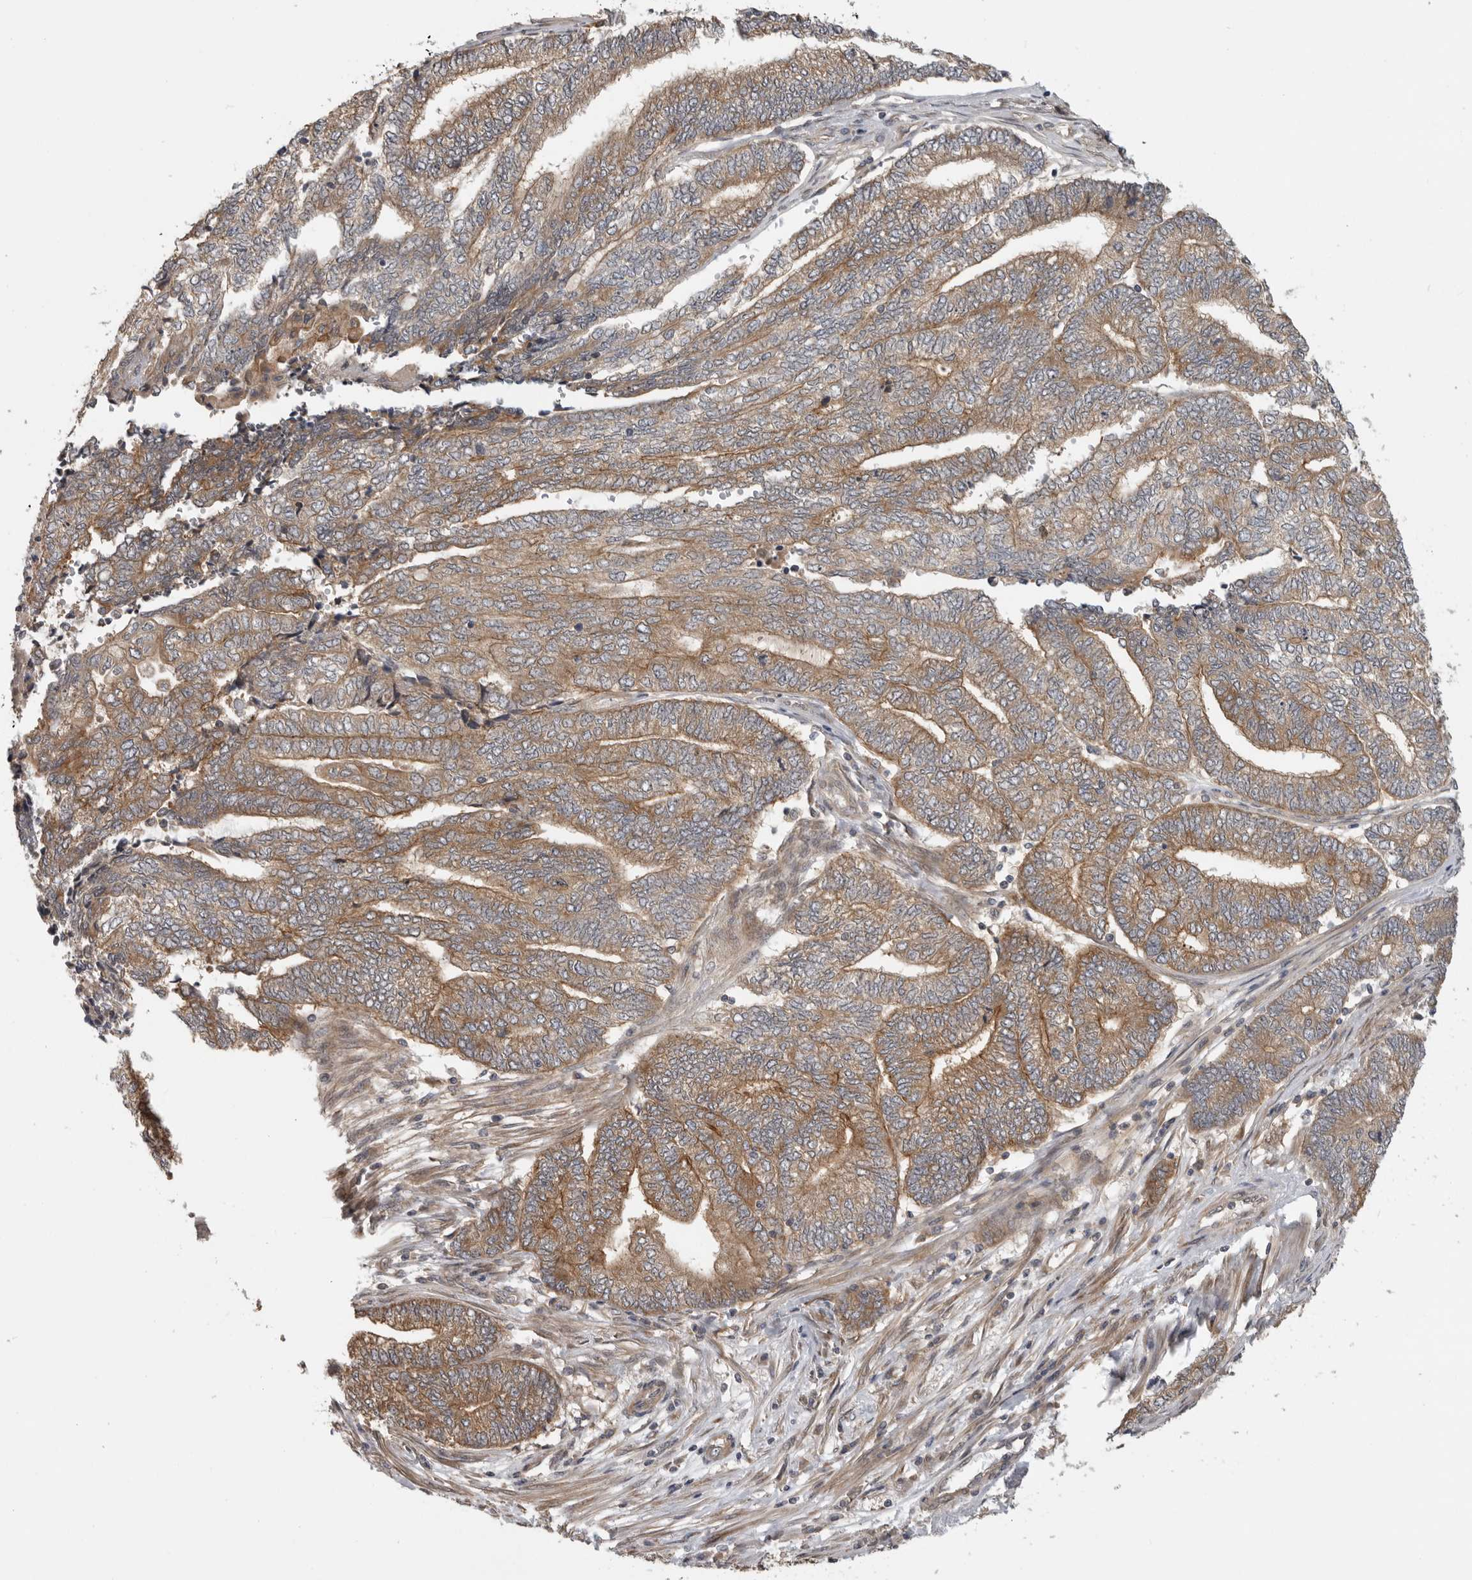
{"staining": {"intensity": "moderate", "quantity": ">75%", "location": "cytoplasmic/membranous"}, "tissue": "endometrial cancer", "cell_type": "Tumor cells", "image_type": "cancer", "snomed": [{"axis": "morphology", "description": "Adenocarcinoma, NOS"}, {"axis": "topography", "description": "Uterus"}, {"axis": "topography", "description": "Endometrium"}], "caption": "Endometrial adenocarcinoma was stained to show a protein in brown. There is medium levels of moderate cytoplasmic/membranous expression in about >75% of tumor cells.", "gene": "CUEDC1", "patient": {"sex": "female", "age": 70}}